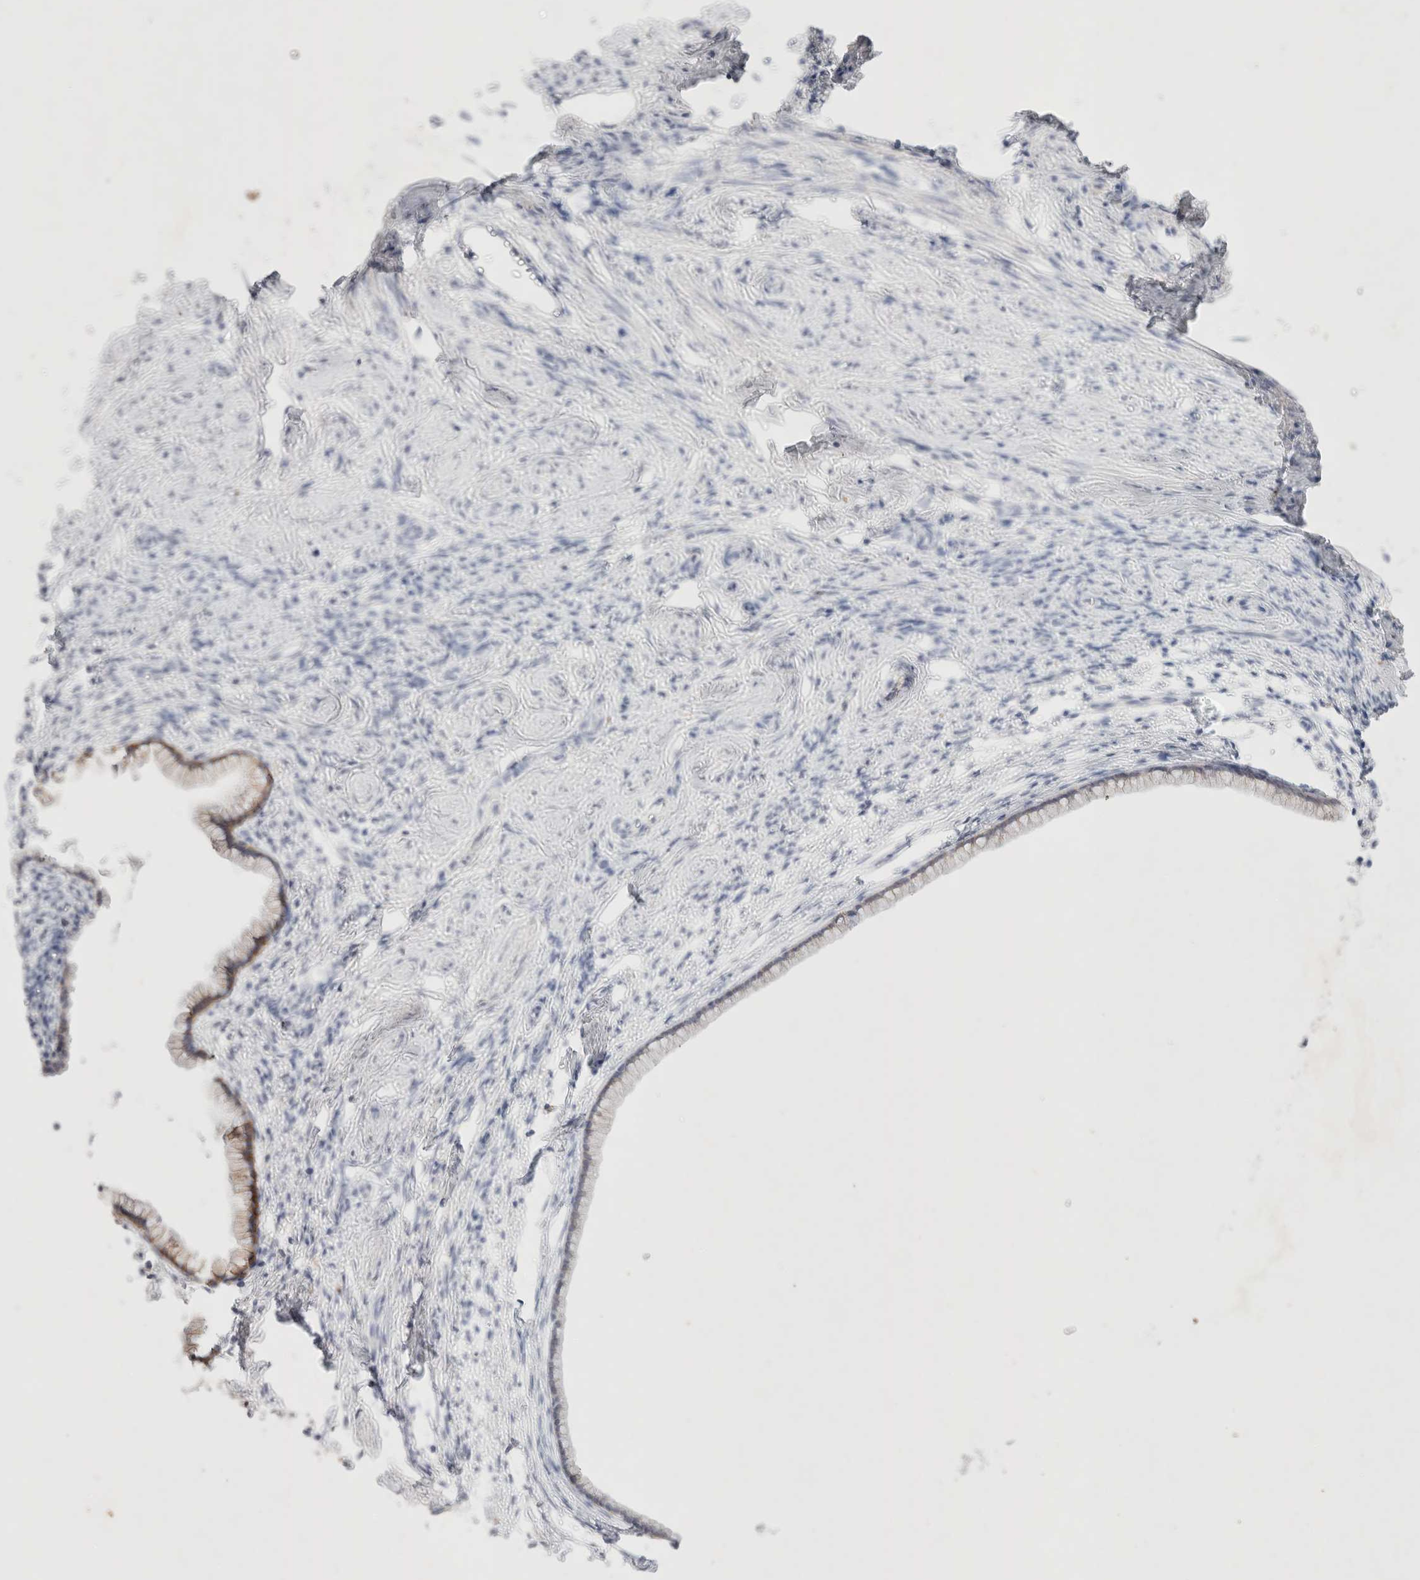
{"staining": {"intensity": "weak", "quantity": "25%-75%", "location": "cytoplasmic/membranous"}, "tissue": "cervix", "cell_type": "Glandular cells", "image_type": "normal", "snomed": [{"axis": "morphology", "description": "Normal tissue, NOS"}, {"axis": "topography", "description": "Cervix"}], "caption": "Cervix stained for a protein (brown) exhibits weak cytoplasmic/membranous positive expression in about 25%-75% of glandular cells.", "gene": "EPCAM", "patient": {"sex": "female", "age": 75}}